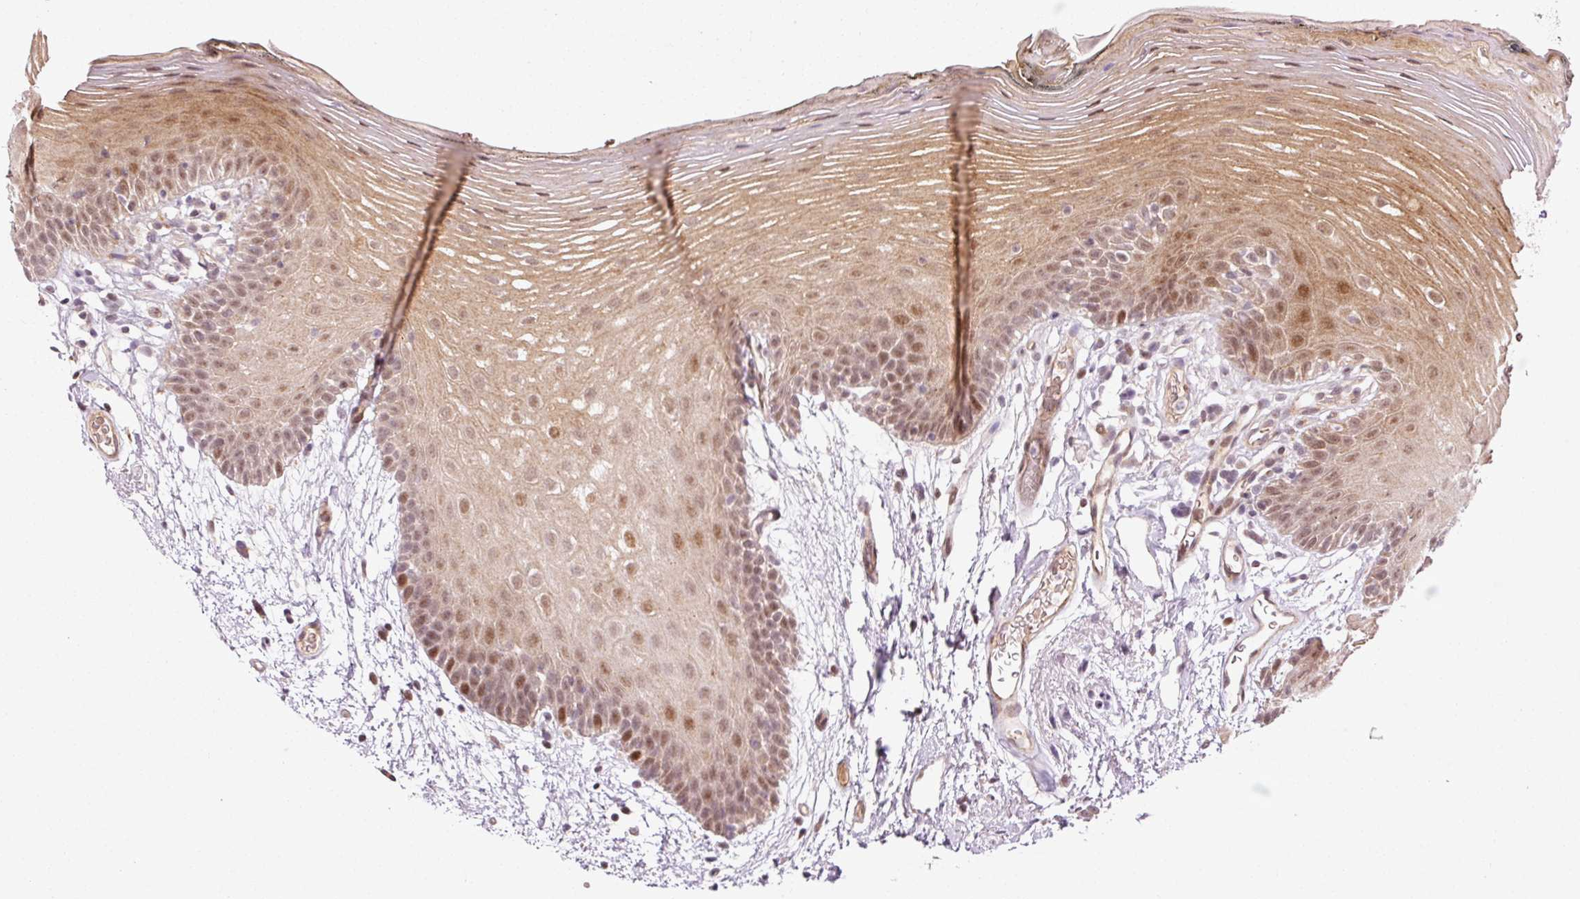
{"staining": {"intensity": "moderate", "quantity": ">75%", "location": "cytoplasmic/membranous,nuclear"}, "tissue": "oral mucosa", "cell_type": "Squamous epithelial cells", "image_type": "normal", "snomed": [{"axis": "morphology", "description": "Normal tissue, NOS"}, {"axis": "morphology", "description": "Squamous cell carcinoma, NOS"}, {"axis": "topography", "description": "Oral tissue"}, {"axis": "topography", "description": "Head-Neck"}], "caption": "The histopathology image reveals staining of benign oral mucosa, revealing moderate cytoplasmic/membranous,nuclear protein expression (brown color) within squamous epithelial cells. The protein is stained brown, and the nuclei are stained in blue (DAB (3,3'-diaminobenzidine) IHC with brightfield microscopy, high magnification).", "gene": "ANKRD20A1", "patient": {"sex": "female", "age": 81}}